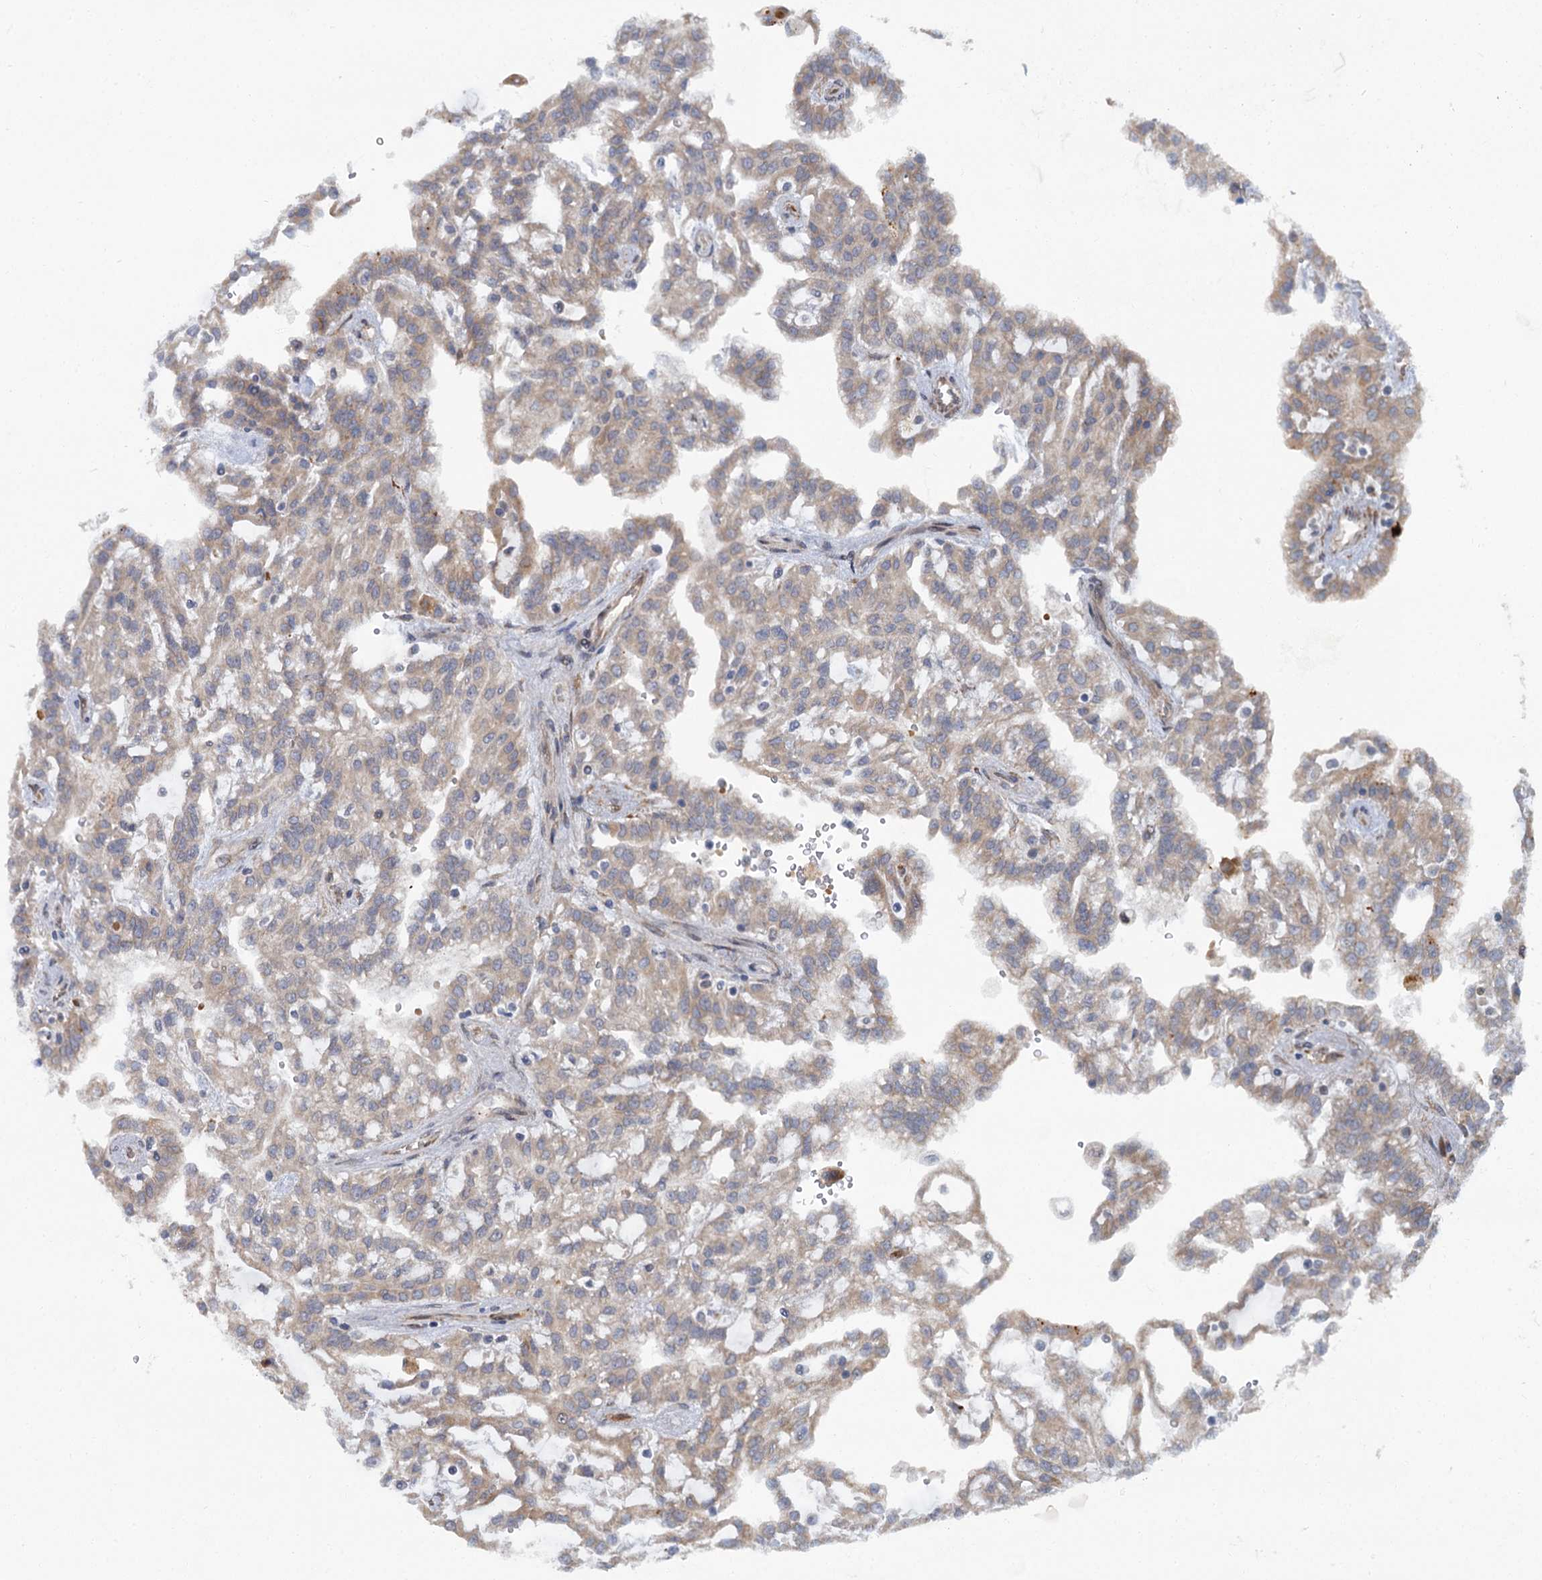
{"staining": {"intensity": "weak", "quantity": ">75%", "location": "cytoplasmic/membranous"}, "tissue": "renal cancer", "cell_type": "Tumor cells", "image_type": "cancer", "snomed": [{"axis": "morphology", "description": "Adenocarcinoma, NOS"}, {"axis": "topography", "description": "Kidney"}], "caption": "This histopathology image demonstrates IHC staining of human adenocarcinoma (renal), with low weak cytoplasmic/membranous positivity in approximately >75% of tumor cells.", "gene": "APBA2", "patient": {"sex": "male", "age": 63}}